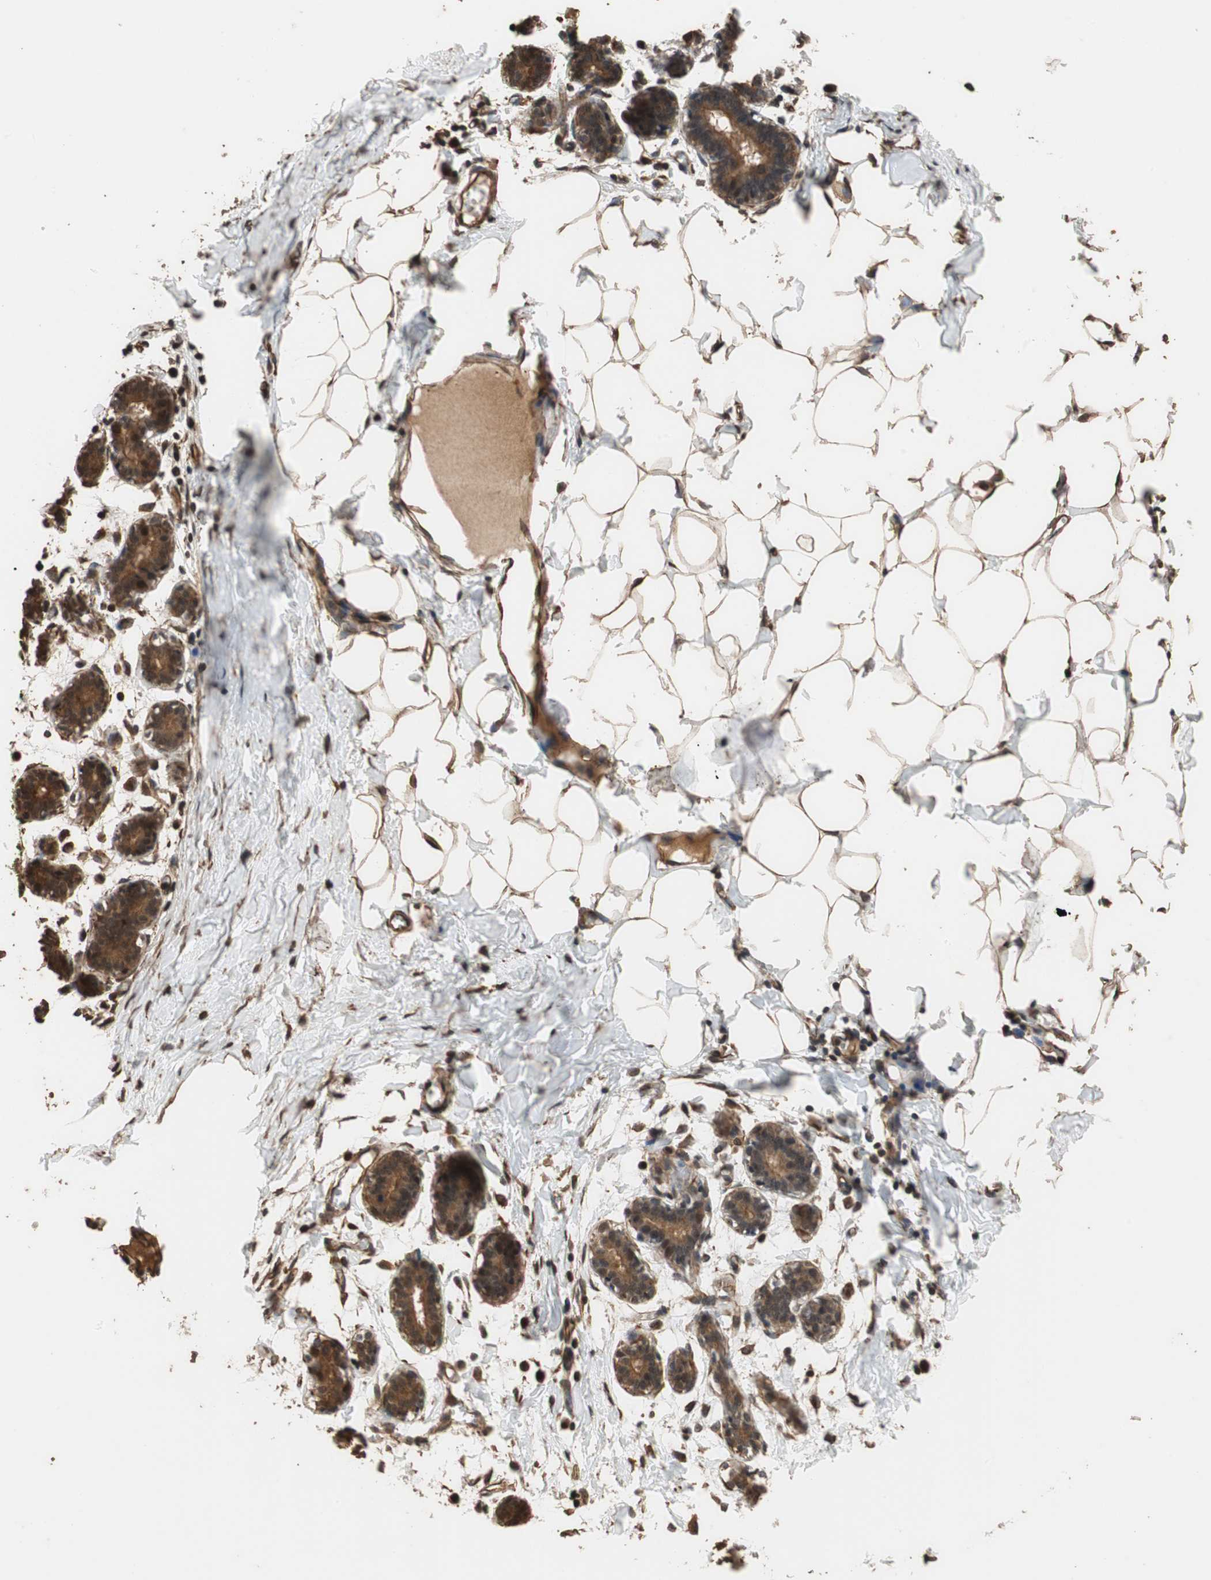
{"staining": {"intensity": "moderate", "quantity": ">75%", "location": "cytoplasmic/membranous,nuclear"}, "tissue": "breast", "cell_type": "Adipocytes", "image_type": "normal", "snomed": [{"axis": "morphology", "description": "Normal tissue, NOS"}, {"axis": "topography", "description": "Breast"}], "caption": "IHC micrograph of normal breast stained for a protein (brown), which exhibits medium levels of moderate cytoplasmic/membranous,nuclear staining in approximately >75% of adipocytes.", "gene": "CDC5L", "patient": {"sex": "female", "age": 27}}